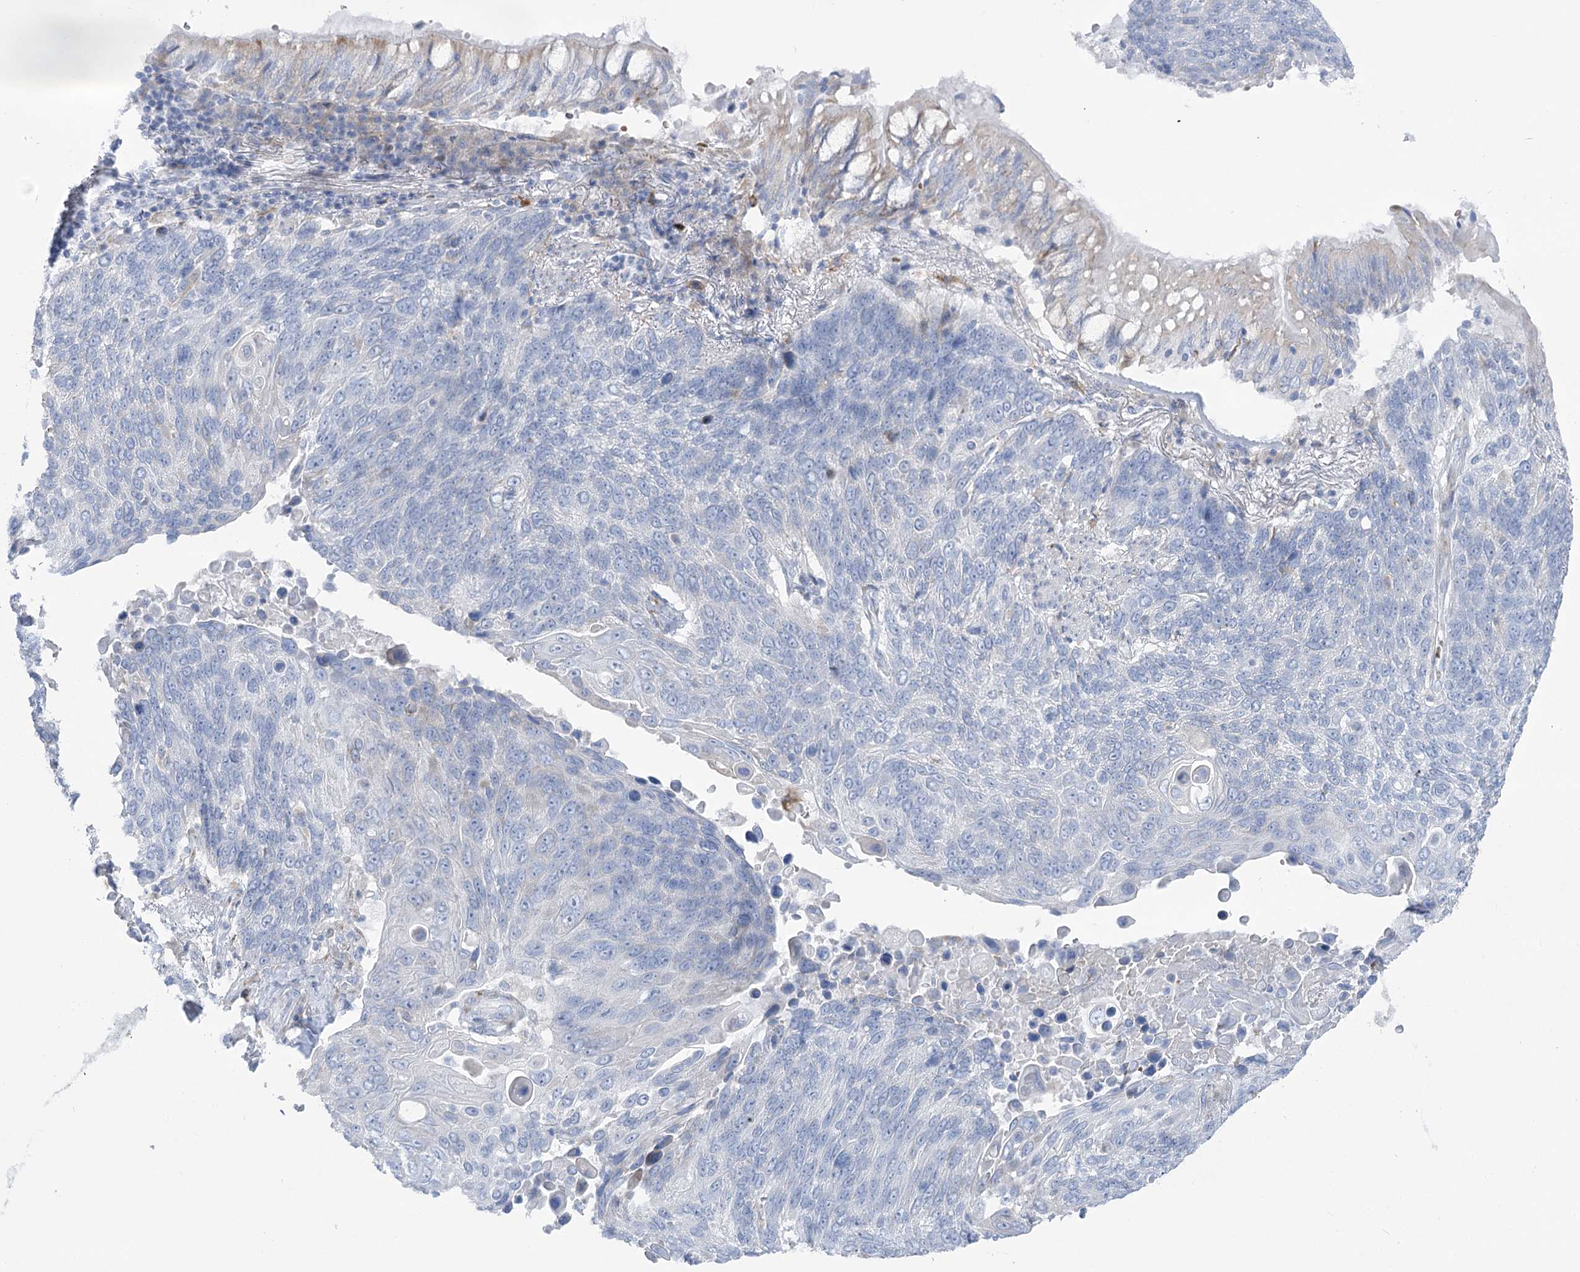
{"staining": {"intensity": "negative", "quantity": "none", "location": "none"}, "tissue": "lung cancer", "cell_type": "Tumor cells", "image_type": "cancer", "snomed": [{"axis": "morphology", "description": "Squamous cell carcinoma, NOS"}, {"axis": "topography", "description": "Lung"}], "caption": "Lung cancer (squamous cell carcinoma) stained for a protein using IHC shows no expression tumor cells.", "gene": "SIAE", "patient": {"sex": "male", "age": 66}}